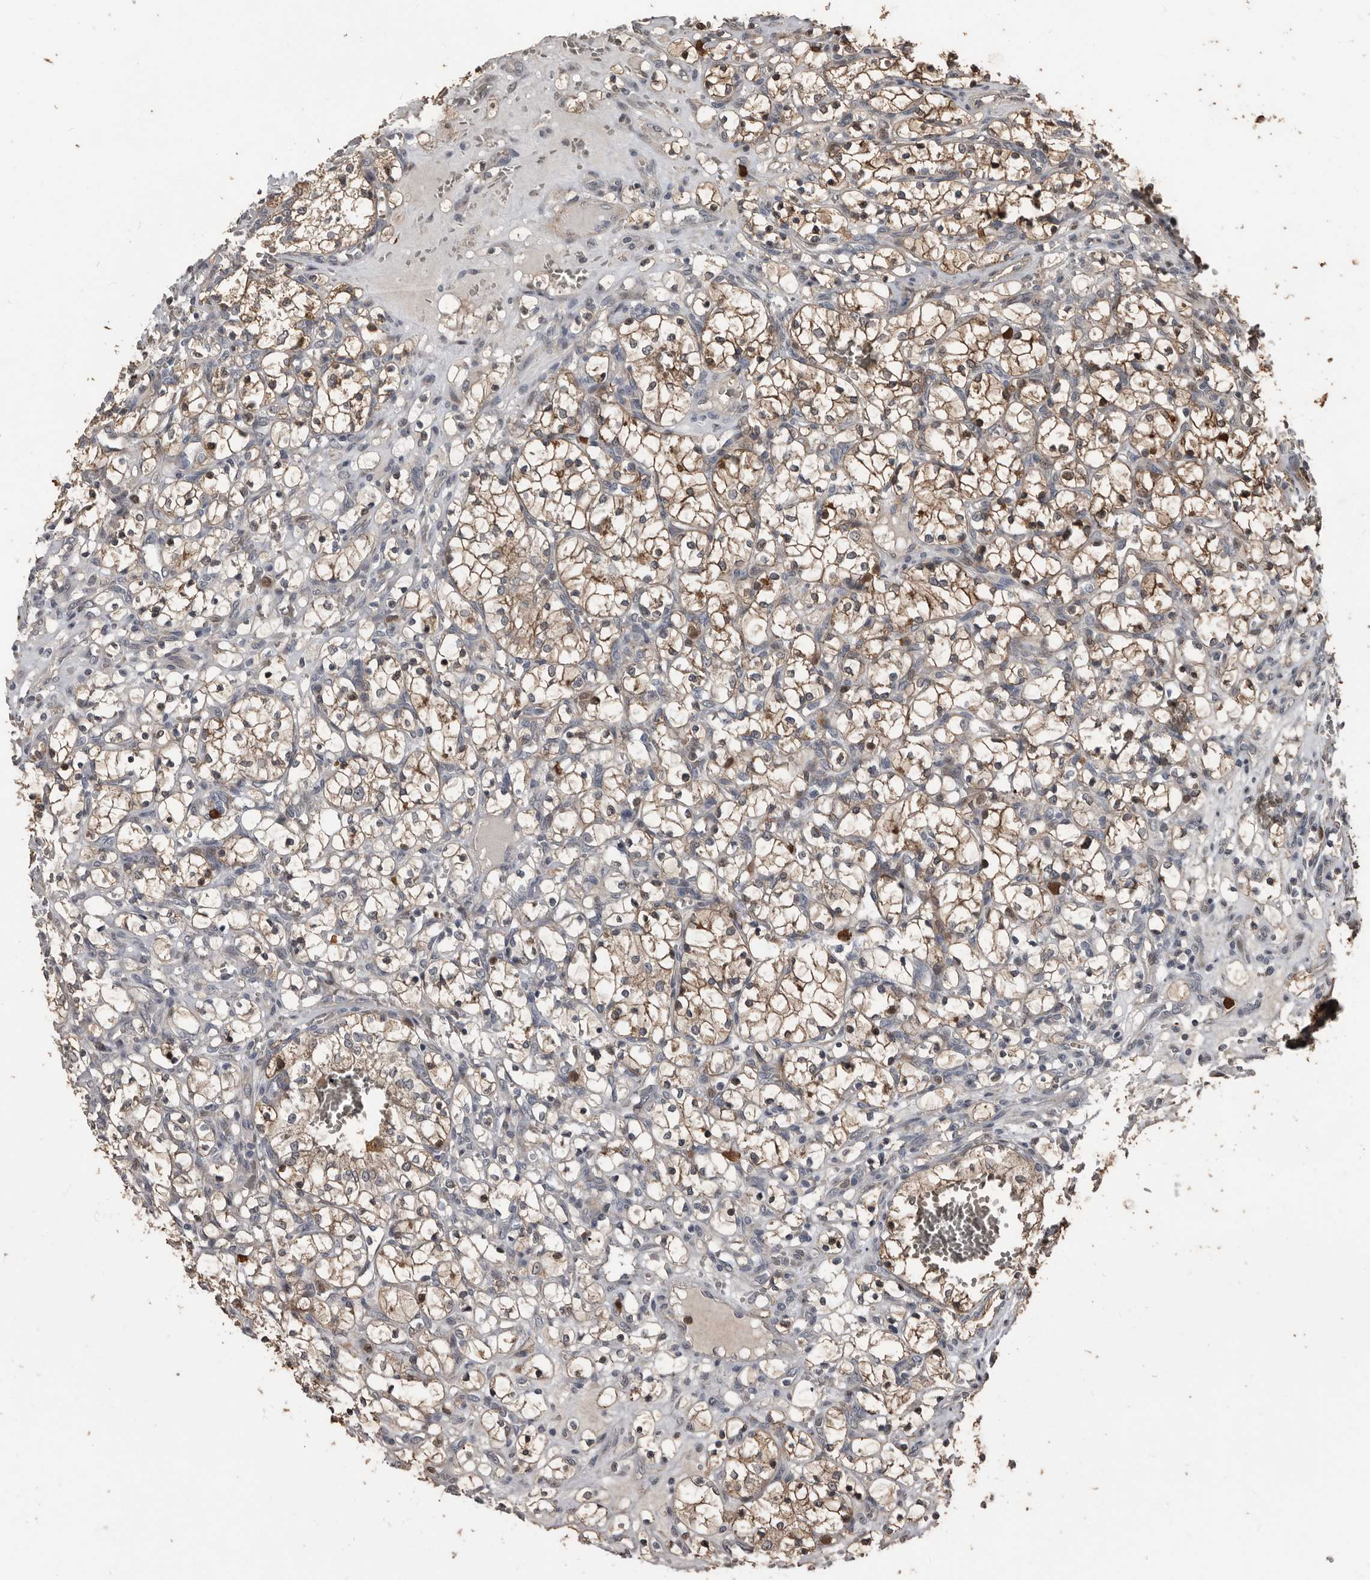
{"staining": {"intensity": "moderate", "quantity": ">75%", "location": "cytoplasmic/membranous"}, "tissue": "renal cancer", "cell_type": "Tumor cells", "image_type": "cancer", "snomed": [{"axis": "morphology", "description": "Adenocarcinoma, NOS"}, {"axis": "topography", "description": "Kidney"}], "caption": "Moderate cytoplasmic/membranous positivity is seen in about >75% of tumor cells in renal adenocarcinoma.", "gene": "FSBP", "patient": {"sex": "female", "age": 69}}